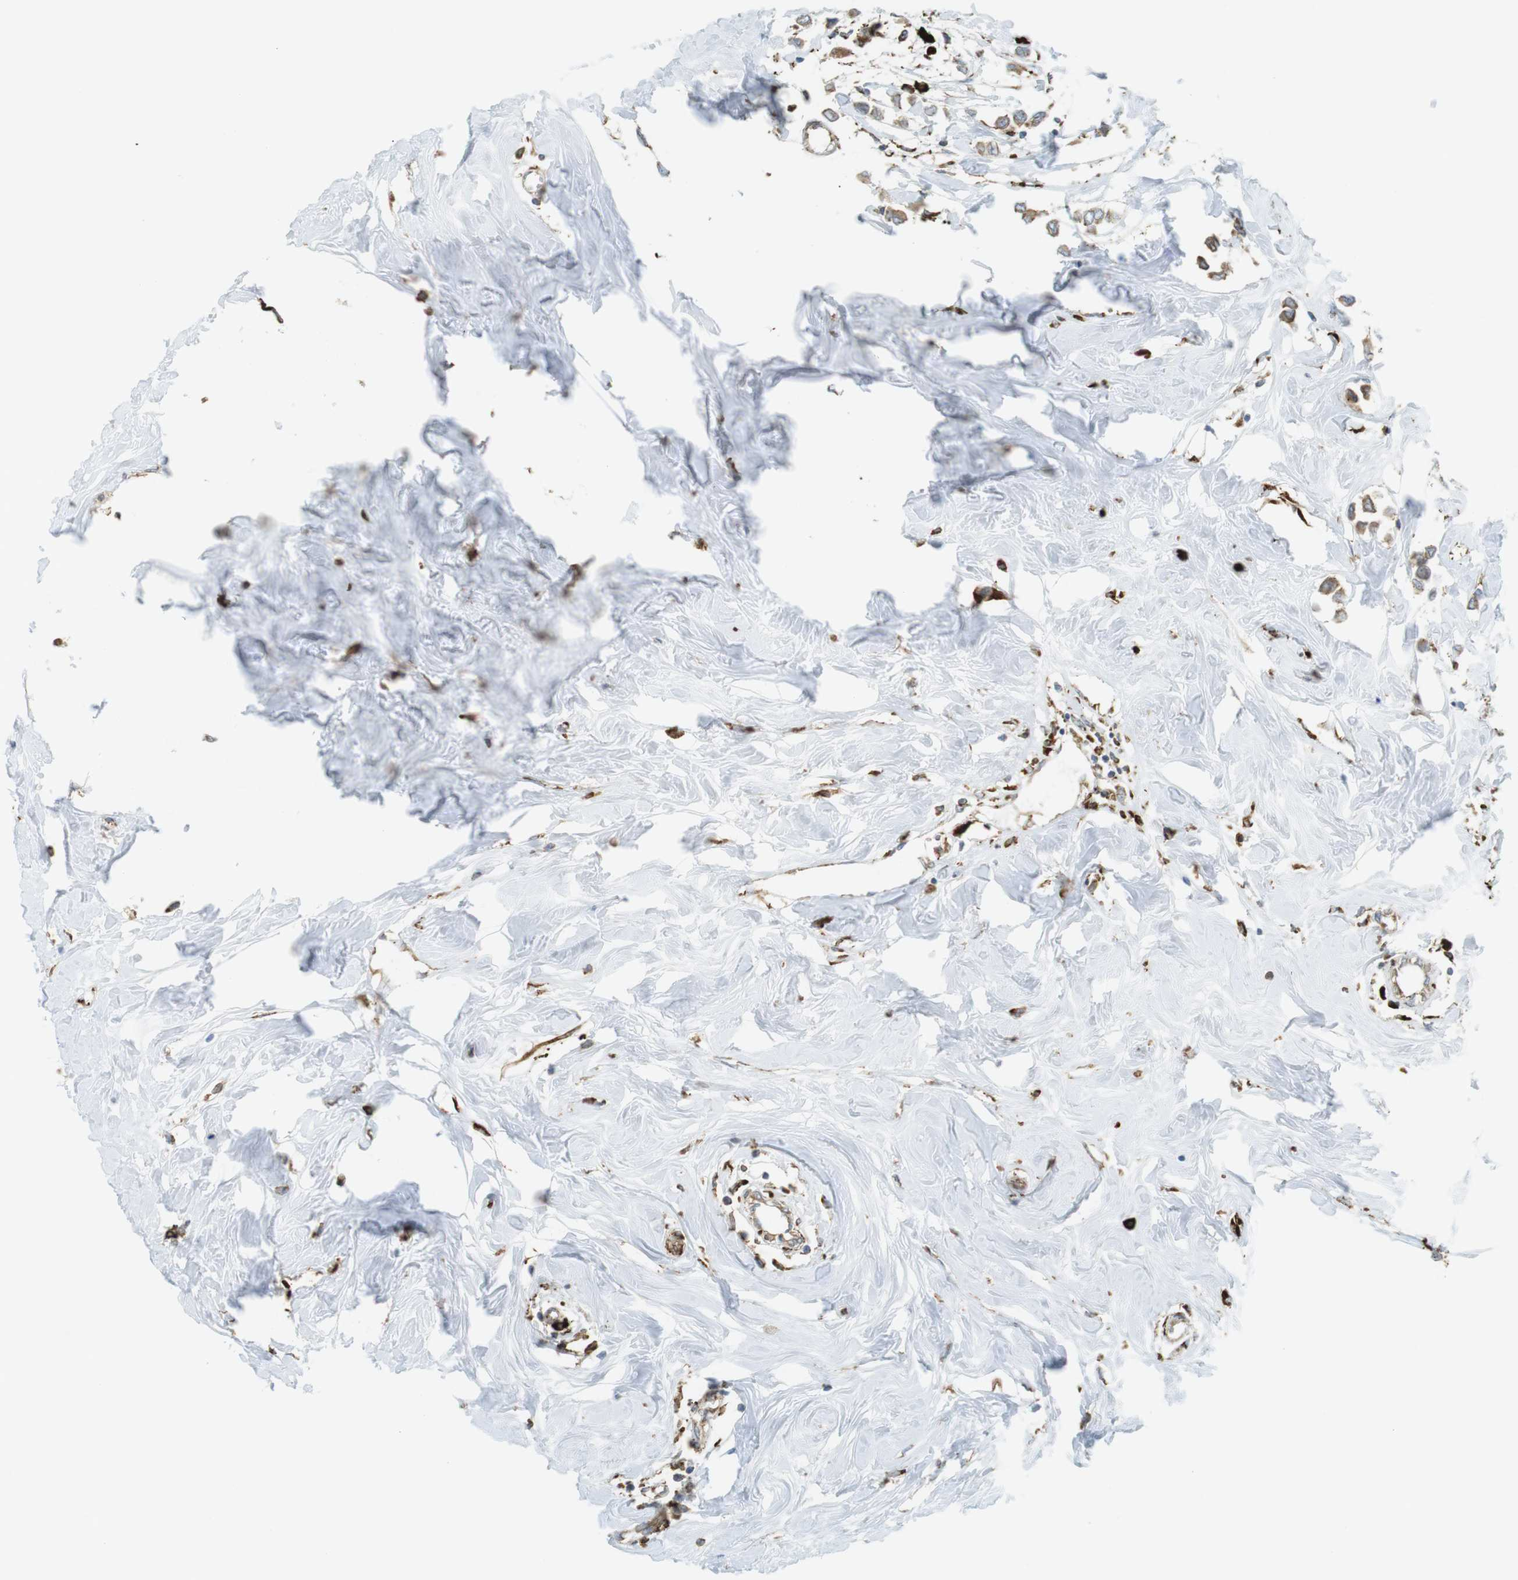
{"staining": {"intensity": "moderate", "quantity": ">75%", "location": "cytoplasmic/membranous"}, "tissue": "breast cancer", "cell_type": "Tumor cells", "image_type": "cancer", "snomed": [{"axis": "morphology", "description": "Lobular carcinoma"}, {"axis": "topography", "description": "Breast"}], "caption": "Breast lobular carcinoma stained with immunohistochemistry reveals moderate cytoplasmic/membranous expression in approximately >75% of tumor cells.", "gene": "MBOAT2", "patient": {"sex": "female", "age": 51}}